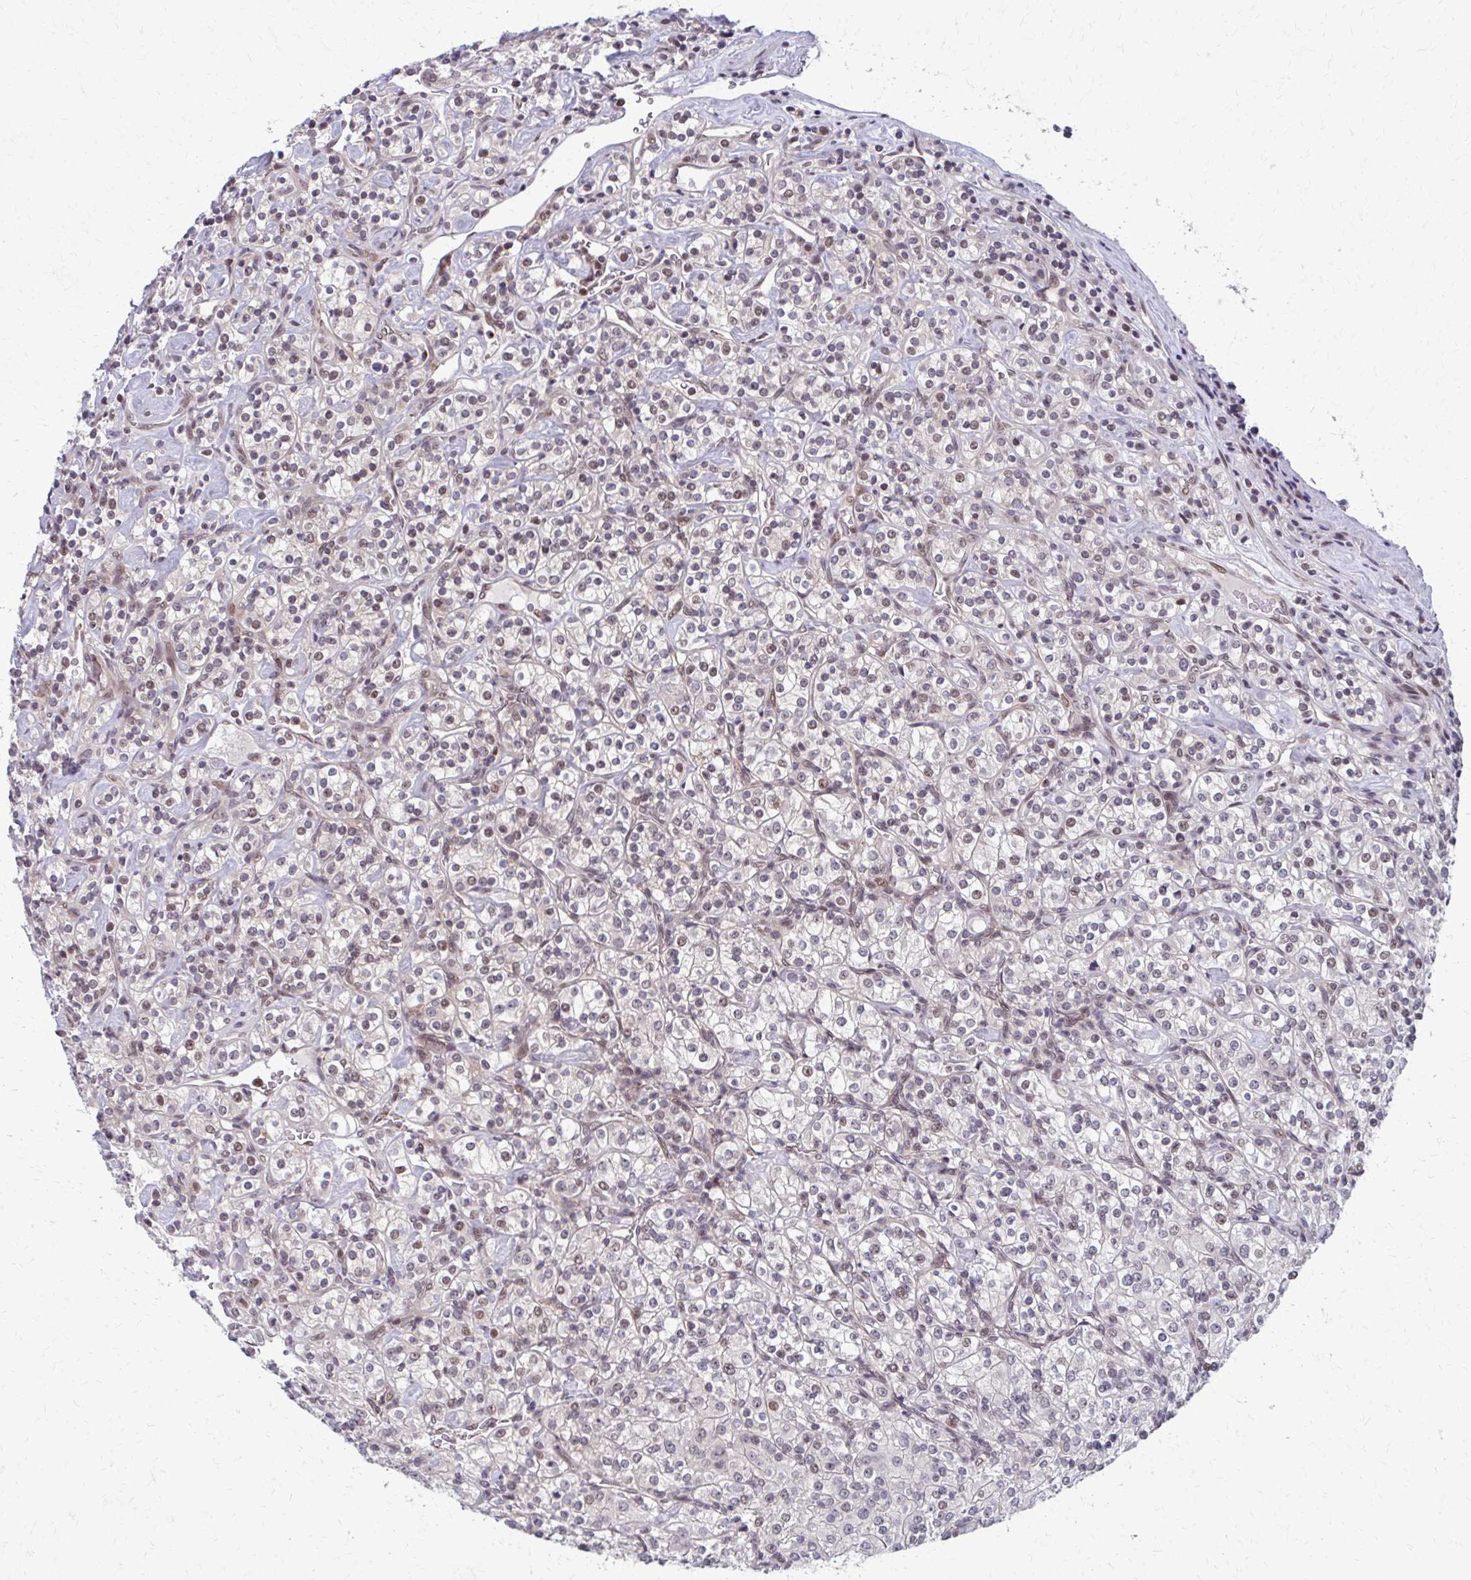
{"staining": {"intensity": "weak", "quantity": "25%-75%", "location": "nuclear"}, "tissue": "renal cancer", "cell_type": "Tumor cells", "image_type": "cancer", "snomed": [{"axis": "morphology", "description": "Adenocarcinoma, NOS"}, {"axis": "topography", "description": "Kidney"}], "caption": "DAB (3,3'-diaminobenzidine) immunohistochemical staining of human renal adenocarcinoma displays weak nuclear protein staining in about 25%-75% of tumor cells. (brown staining indicates protein expression, while blue staining denotes nuclei).", "gene": "SETBP1", "patient": {"sex": "male", "age": 77}}